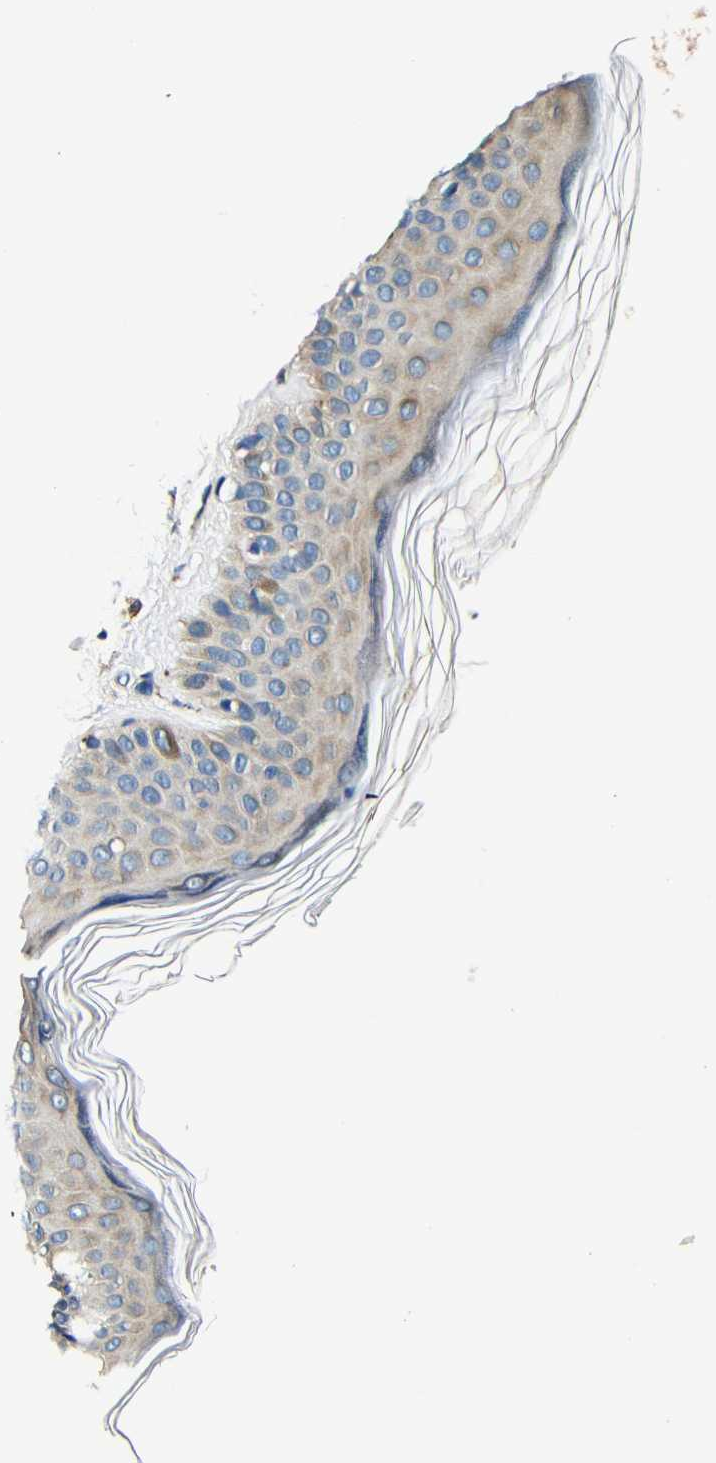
{"staining": {"intensity": "moderate", "quantity": ">75%", "location": "cytoplasmic/membranous"}, "tissue": "skin", "cell_type": "Fibroblasts", "image_type": "normal", "snomed": [{"axis": "morphology", "description": "Normal tissue, NOS"}, {"axis": "topography", "description": "Skin"}], "caption": "Immunohistochemistry (IHC) staining of unremarkable skin, which exhibits medium levels of moderate cytoplasmic/membranous expression in about >75% of fibroblasts indicating moderate cytoplasmic/membranous protein expression. The staining was performed using DAB (brown) for protein detection and nuclei were counterstained in hematoxylin (blue).", "gene": "RRBP1", "patient": {"sex": "male", "age": 71}}